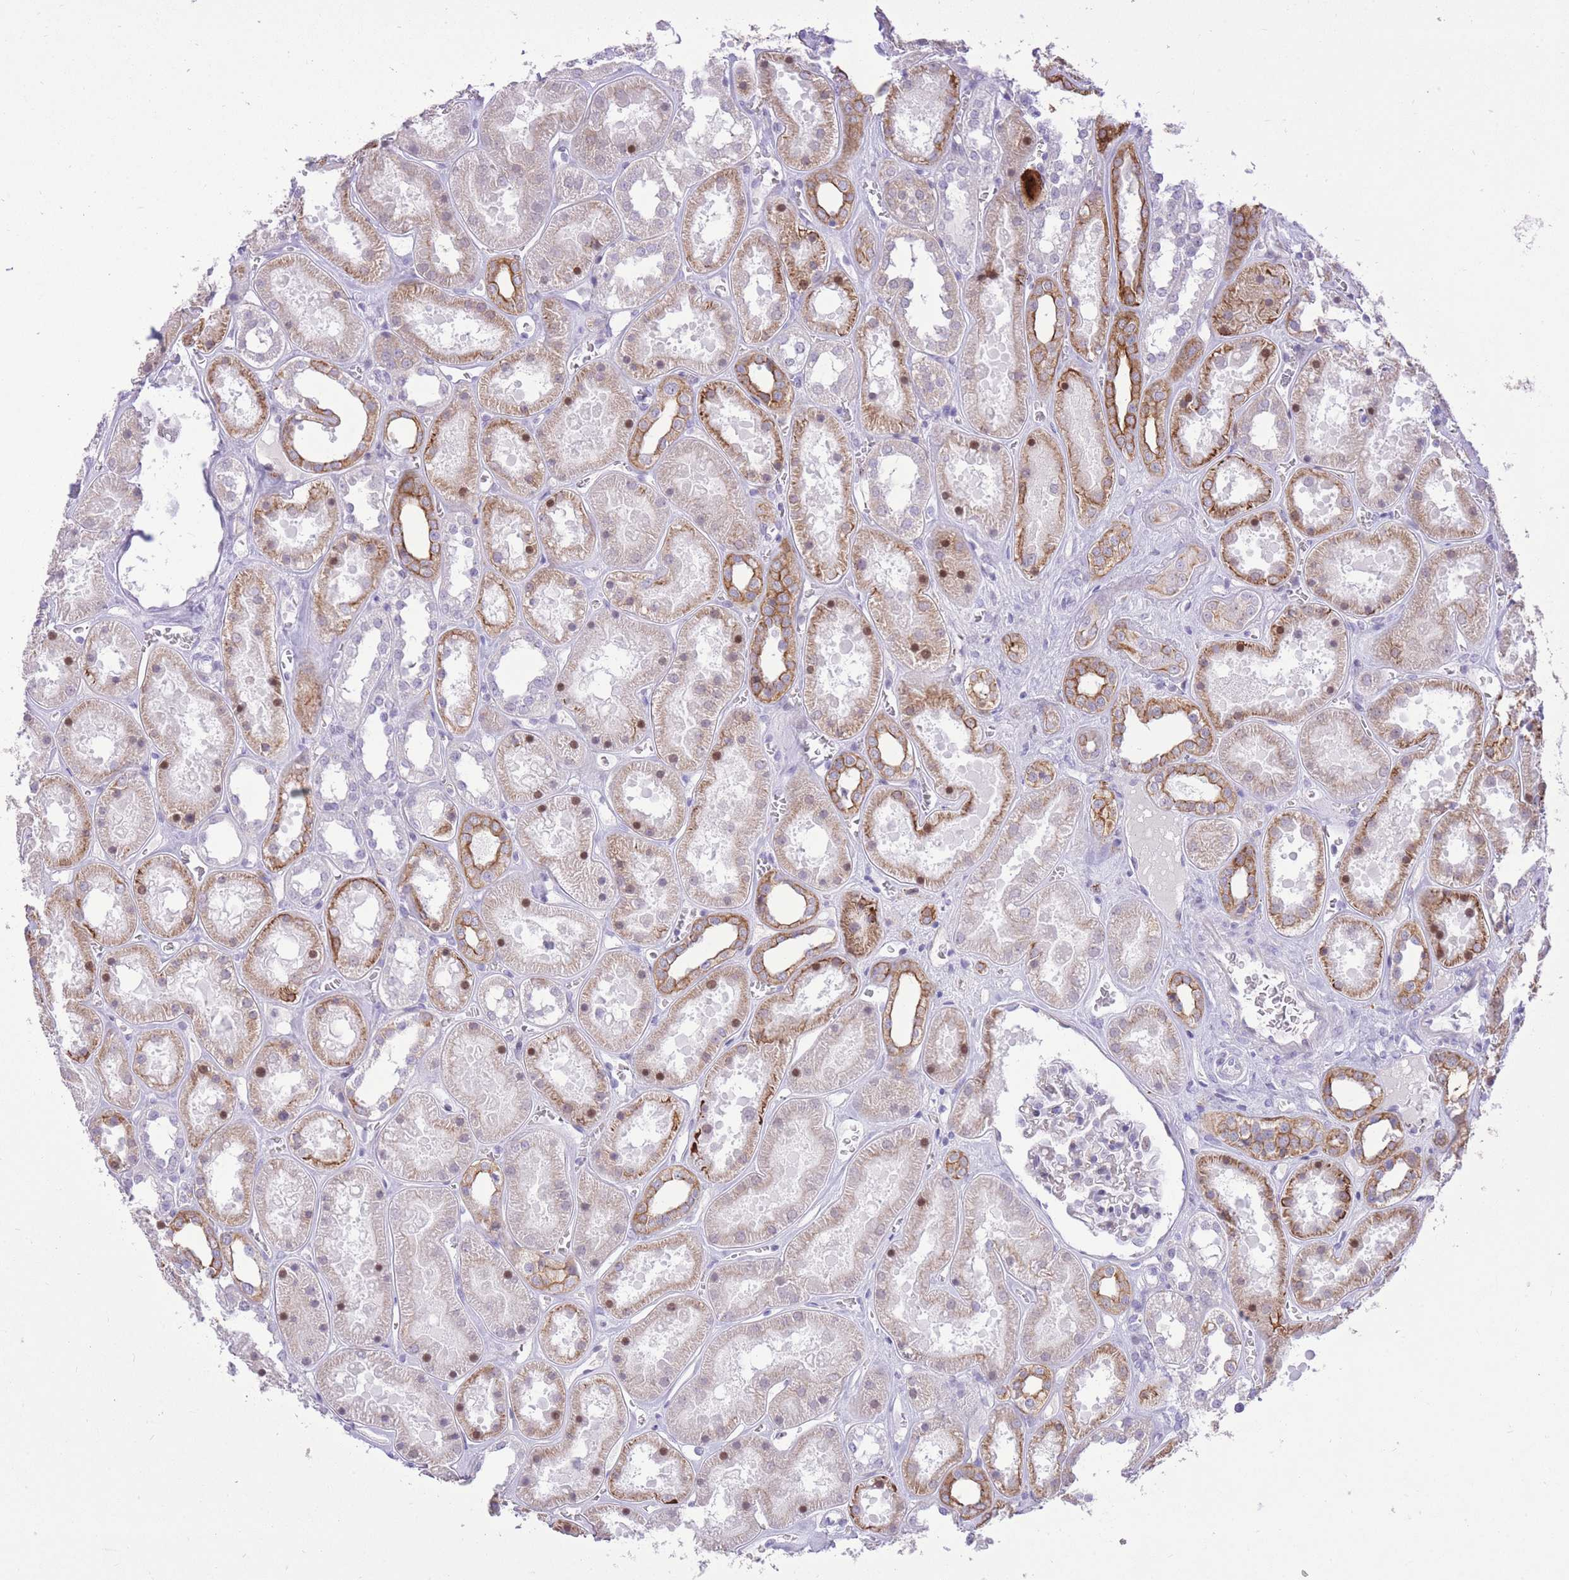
{"staining": {"intensity": "negative", "quantity": "none", "location": "none"}, "tissue": "kidney", "cell_type": "Cells in glomeruli", "image_type": "normal", "snomed": [{"axis": "morphology", "description": "Normal tissue, NOS"}, {"axis": "topography", "description": "Kidney"}], "caption": "Immunohistochemical staining of benign human kidney demonstrates no significant staining in cells in glomeruli.", "gene": "MEIS3", "patient": {"sex": "female", "age": 41}}